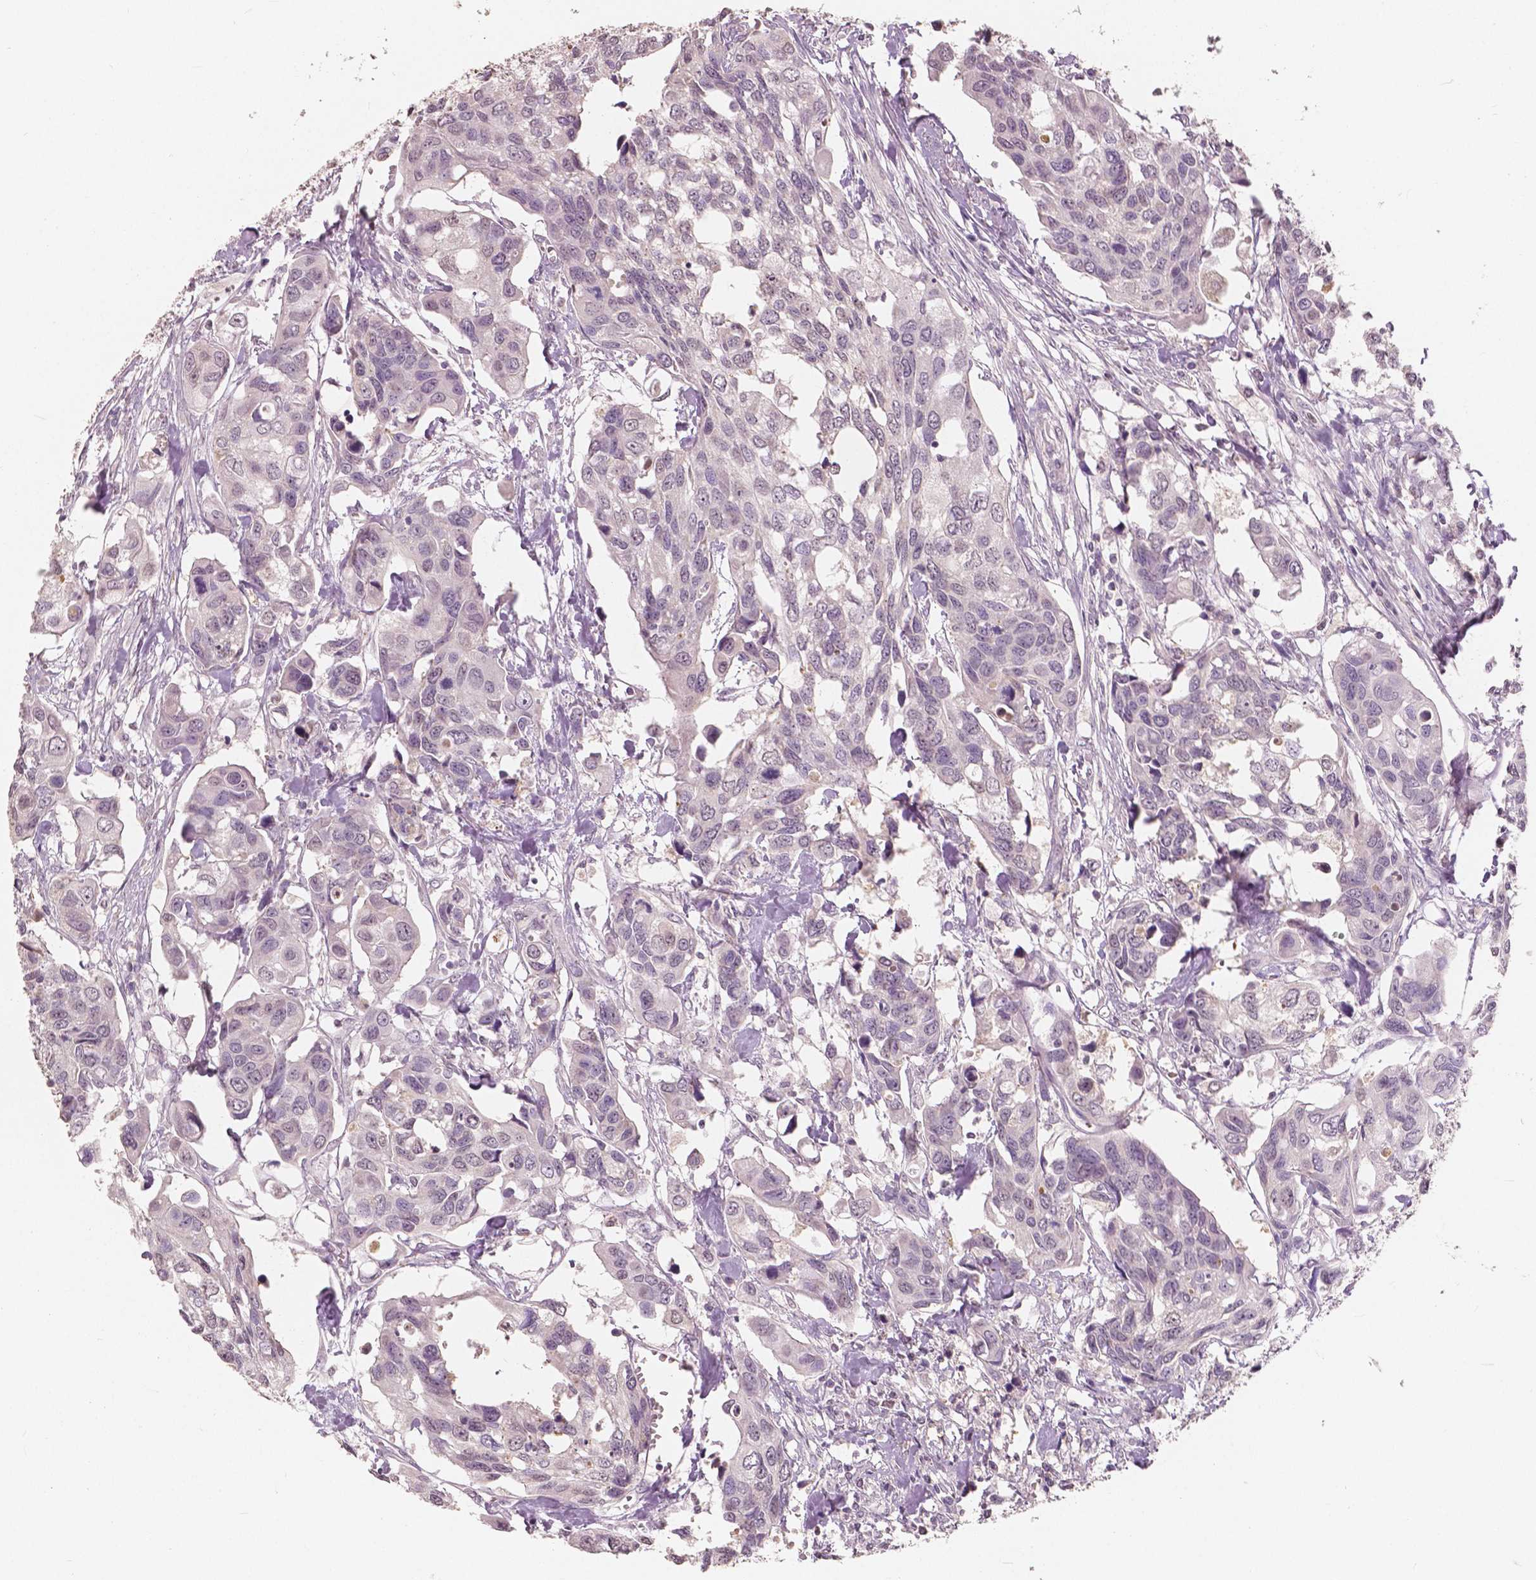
{"staining": {"intensity": "negative", "quantity": "none", "location": "none"}, "tissue": "urothelial cancer", "cell_type": "Tumor cells", "image_type": "cancer", "snomed": [{"axis": "morphology", "description": "Urothelial carcinoma, High grade"}, {"axis": "topography", "description": "Urinary bladder"}], "caption": "IHC photomicrograph of neoplastic tissue: human urothelial cancer stained with DAB (3,3'-diaminobenzidine) shows no significant protein positivity in tumor cells.", "gene": "SAT2", "patient": {"sex": "male", "age": 60}}